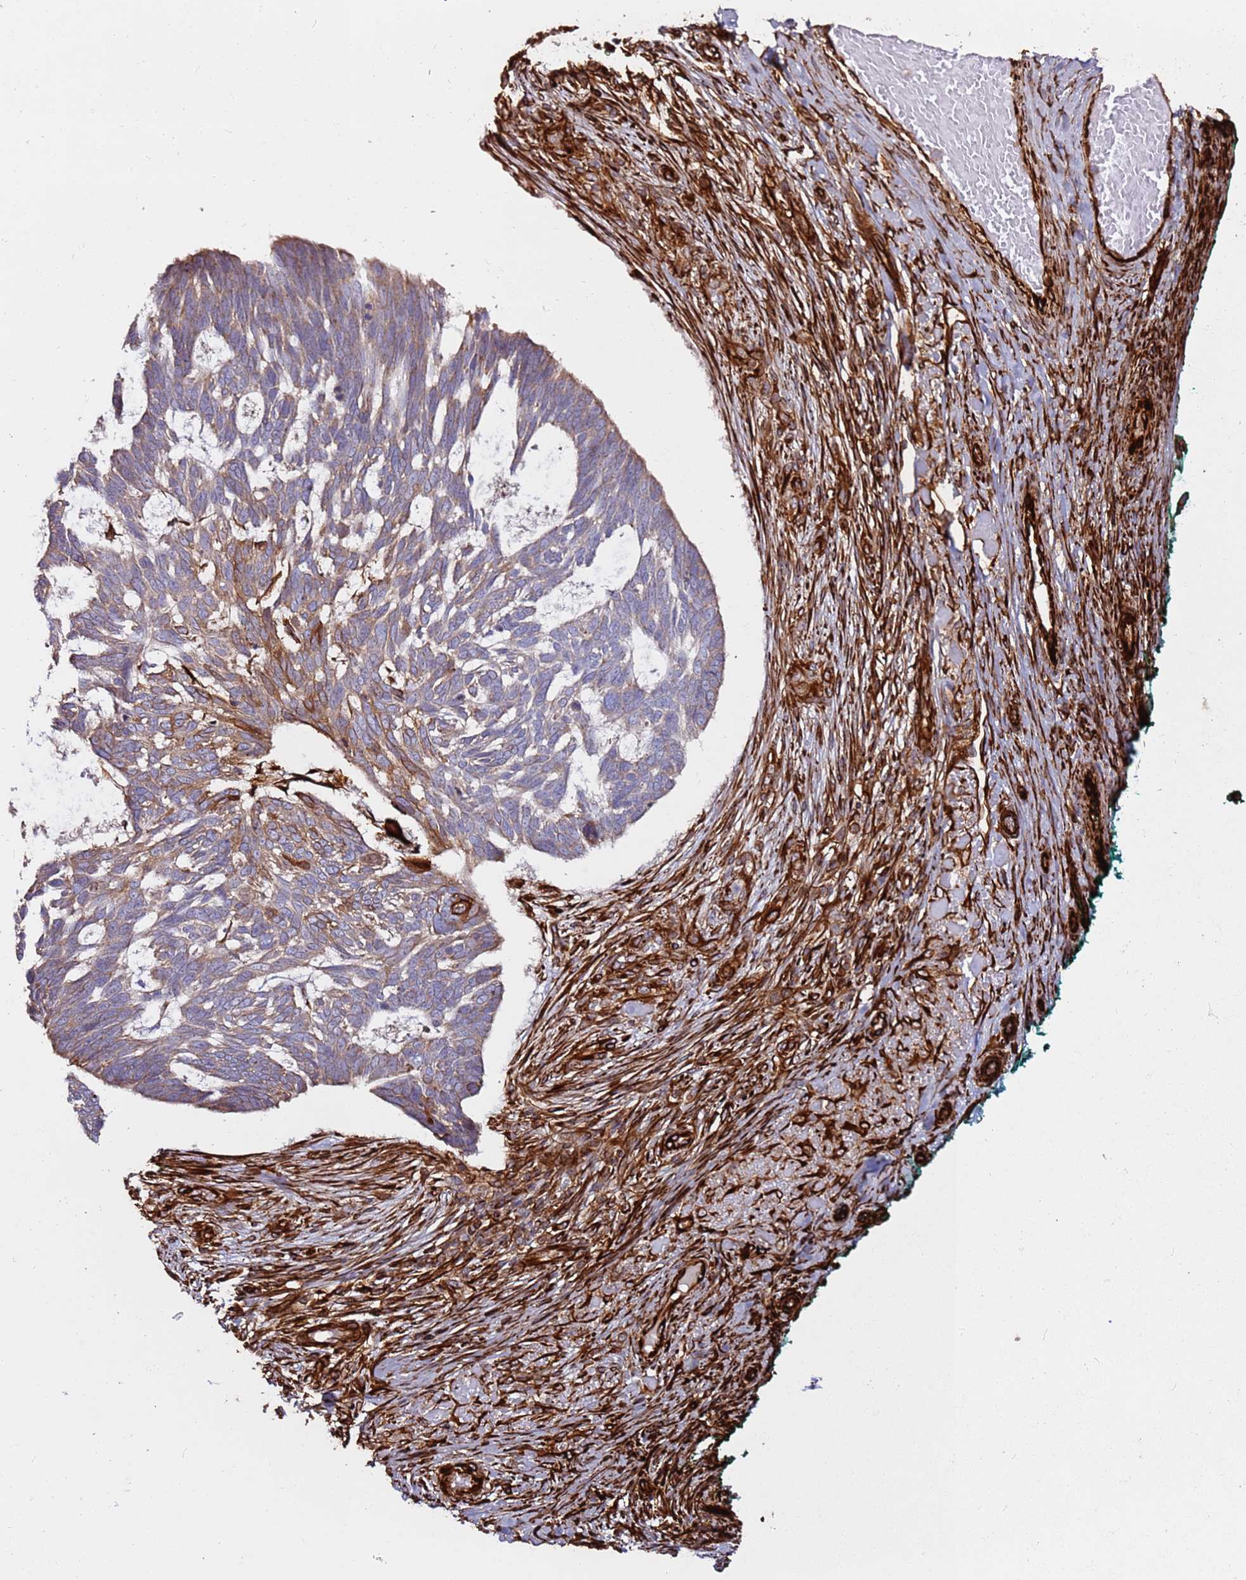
{"staining": {"intensity": "moderate", "quantity": "<25%", "location": "cytoplasmic/membranous"}, "tissue": "skin cancer", "cell_type": "Tumor cells", "image_type": "cancer", "snomed": [{"axis": "morphology", "description": "Basal cell carcinoma"}, {"axis": "topography", "description": "Skin"}], "caption": "A high-resolution micrograph shows IHC staining of skin cancer (basal cell carcinoma), which displays moderate cytoplasmic/membranous positivity in about <25% of tumor cells. (DAB (3,3'-diaminobenzidine) IHC with brightfield microscopy, high magnification).", "gene": "MRGPRE", "patient": {"sex": "male", "age": 88}}